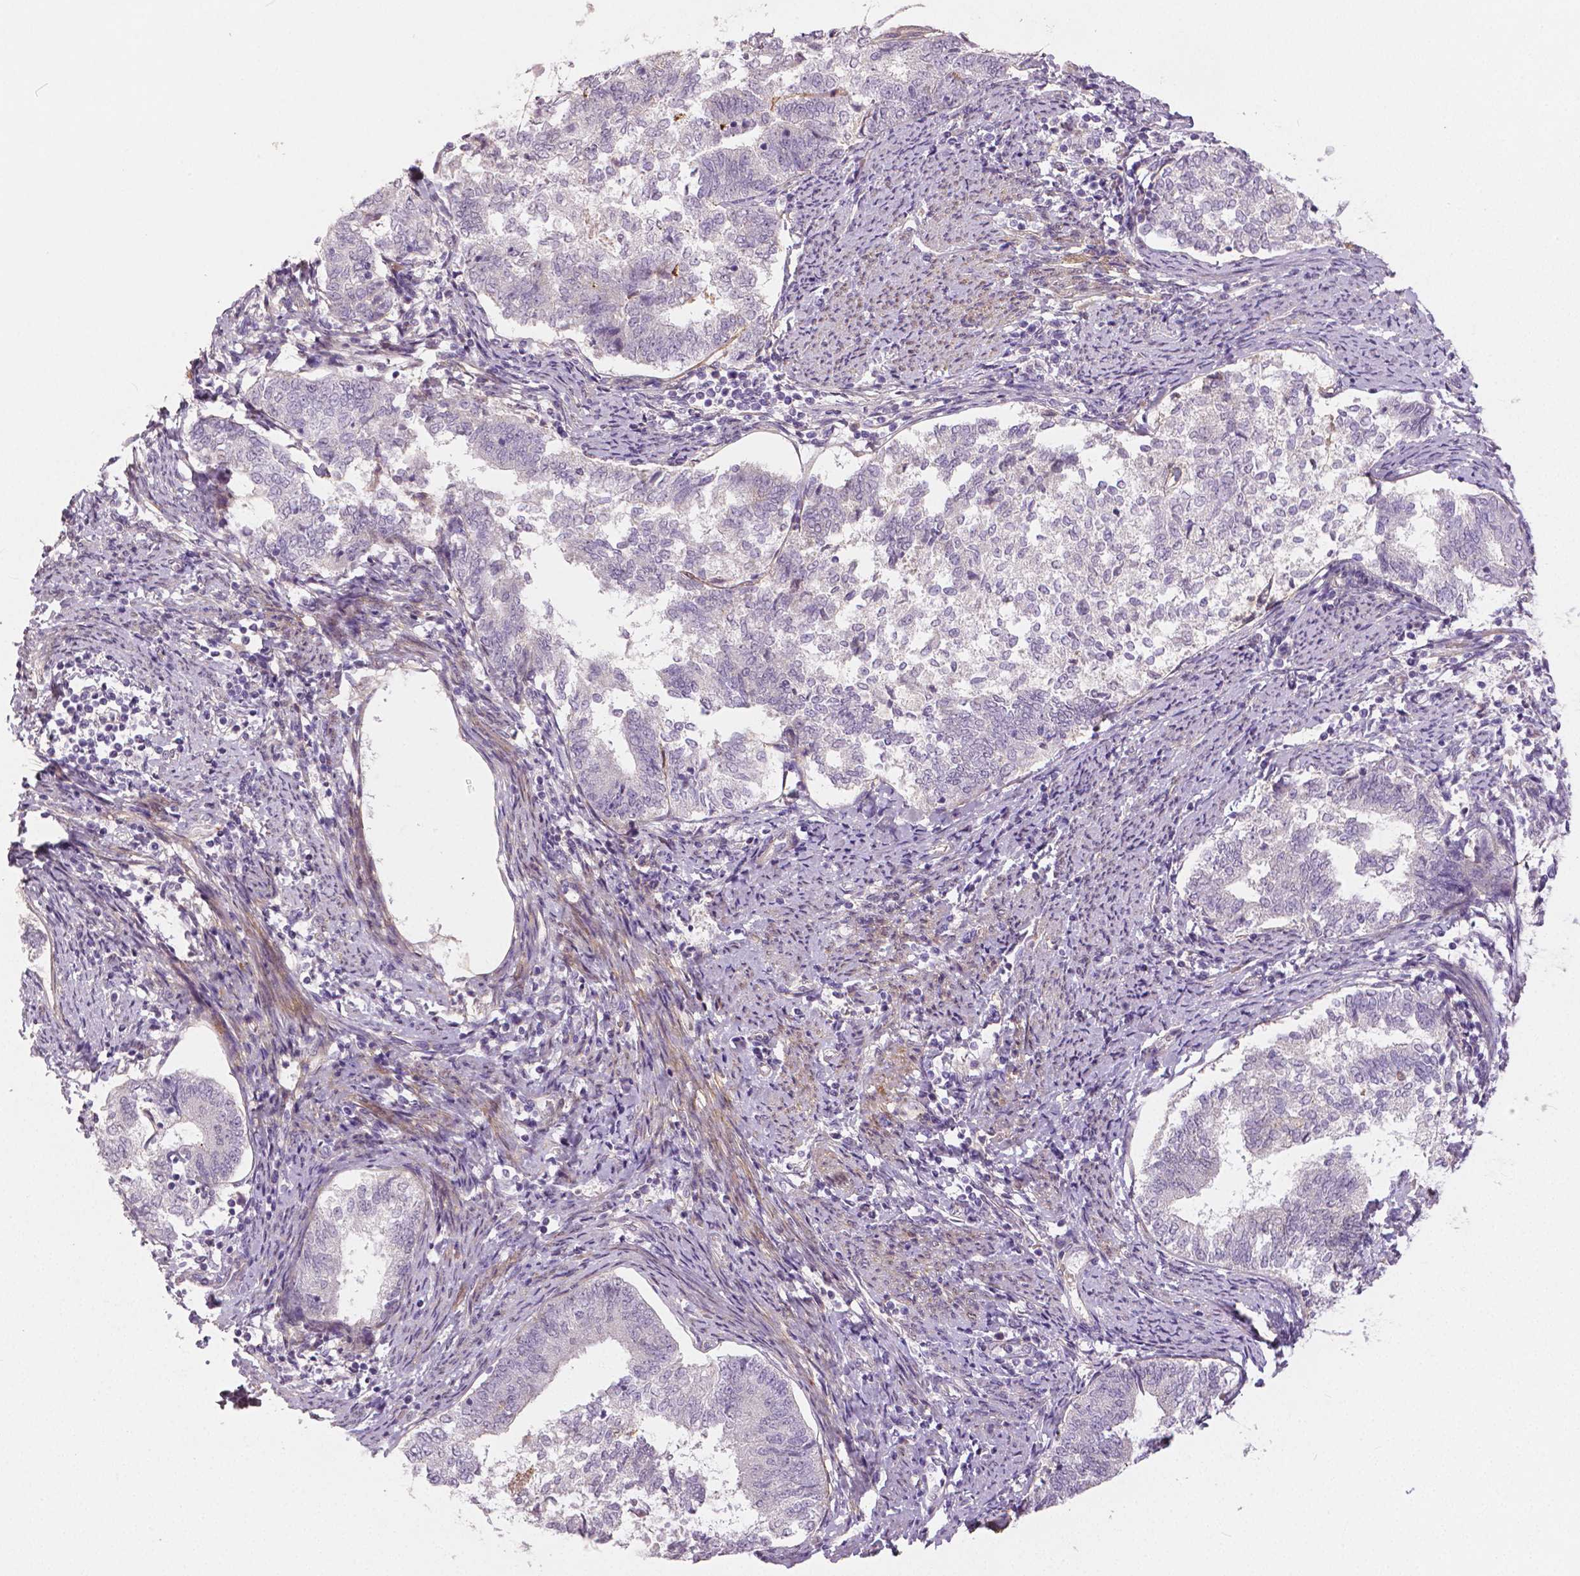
{"staining": {"intensity": "negative", "quantity": "none", "location": "none"}, "tissue": "endometrial cancer", "cell_type": "Tumor cells", "image_type": "cancer", "snomed": [{"axis": "morphology", "description": "Adenocarcinoma, NOS"}, {"axis": "topography", "description": "Endometrium"}], "caption": "This micrograph is of endometrial cancer stained with IHC to label a protein in brown with the nuclei are counter-stained blue. There is no positivity in tumor cells.", "gene": "FLT1", "patient": {"sex": "female", "age": 65}}